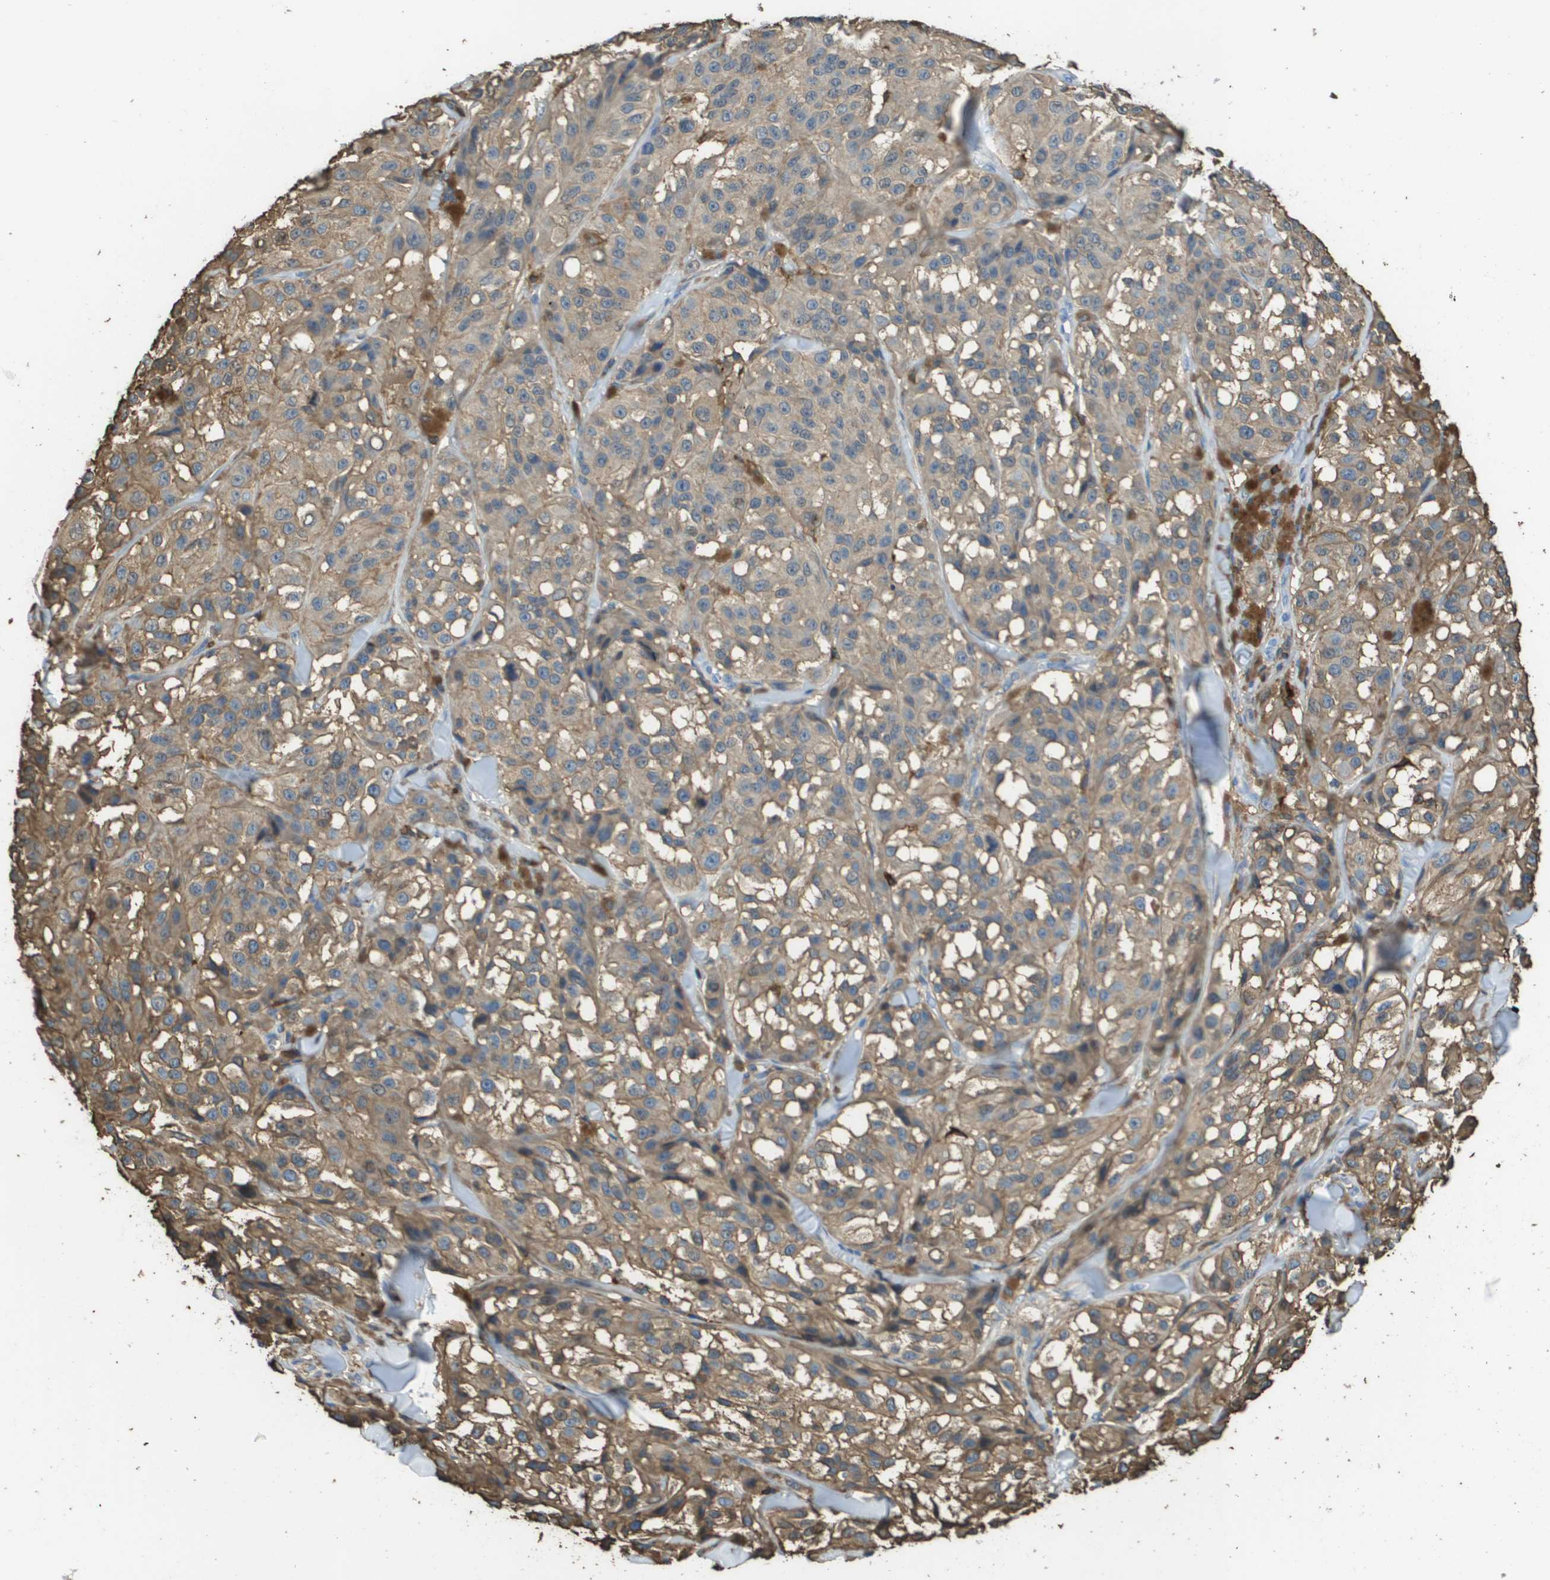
{"staining": {"intensity": "moderate", "quantity": ">75%", "location": "cytoplasmic/membranous"}, "tissue": "melanoma", "cell_type": "Tumor cells", "image_type": "cancer", "snomed": [{"axis": "morphology", "description": "Malignant melanoma, NOS"}, {"axis": "topography", "description": "Skin"}], "caption": "Protein analysis of melanoma tissue shows moderate cytoplasmic/membranous positivity in about >75% of tumor cells.", "gene": "PASK", "patient": {"sex": "male", "age": 84}}